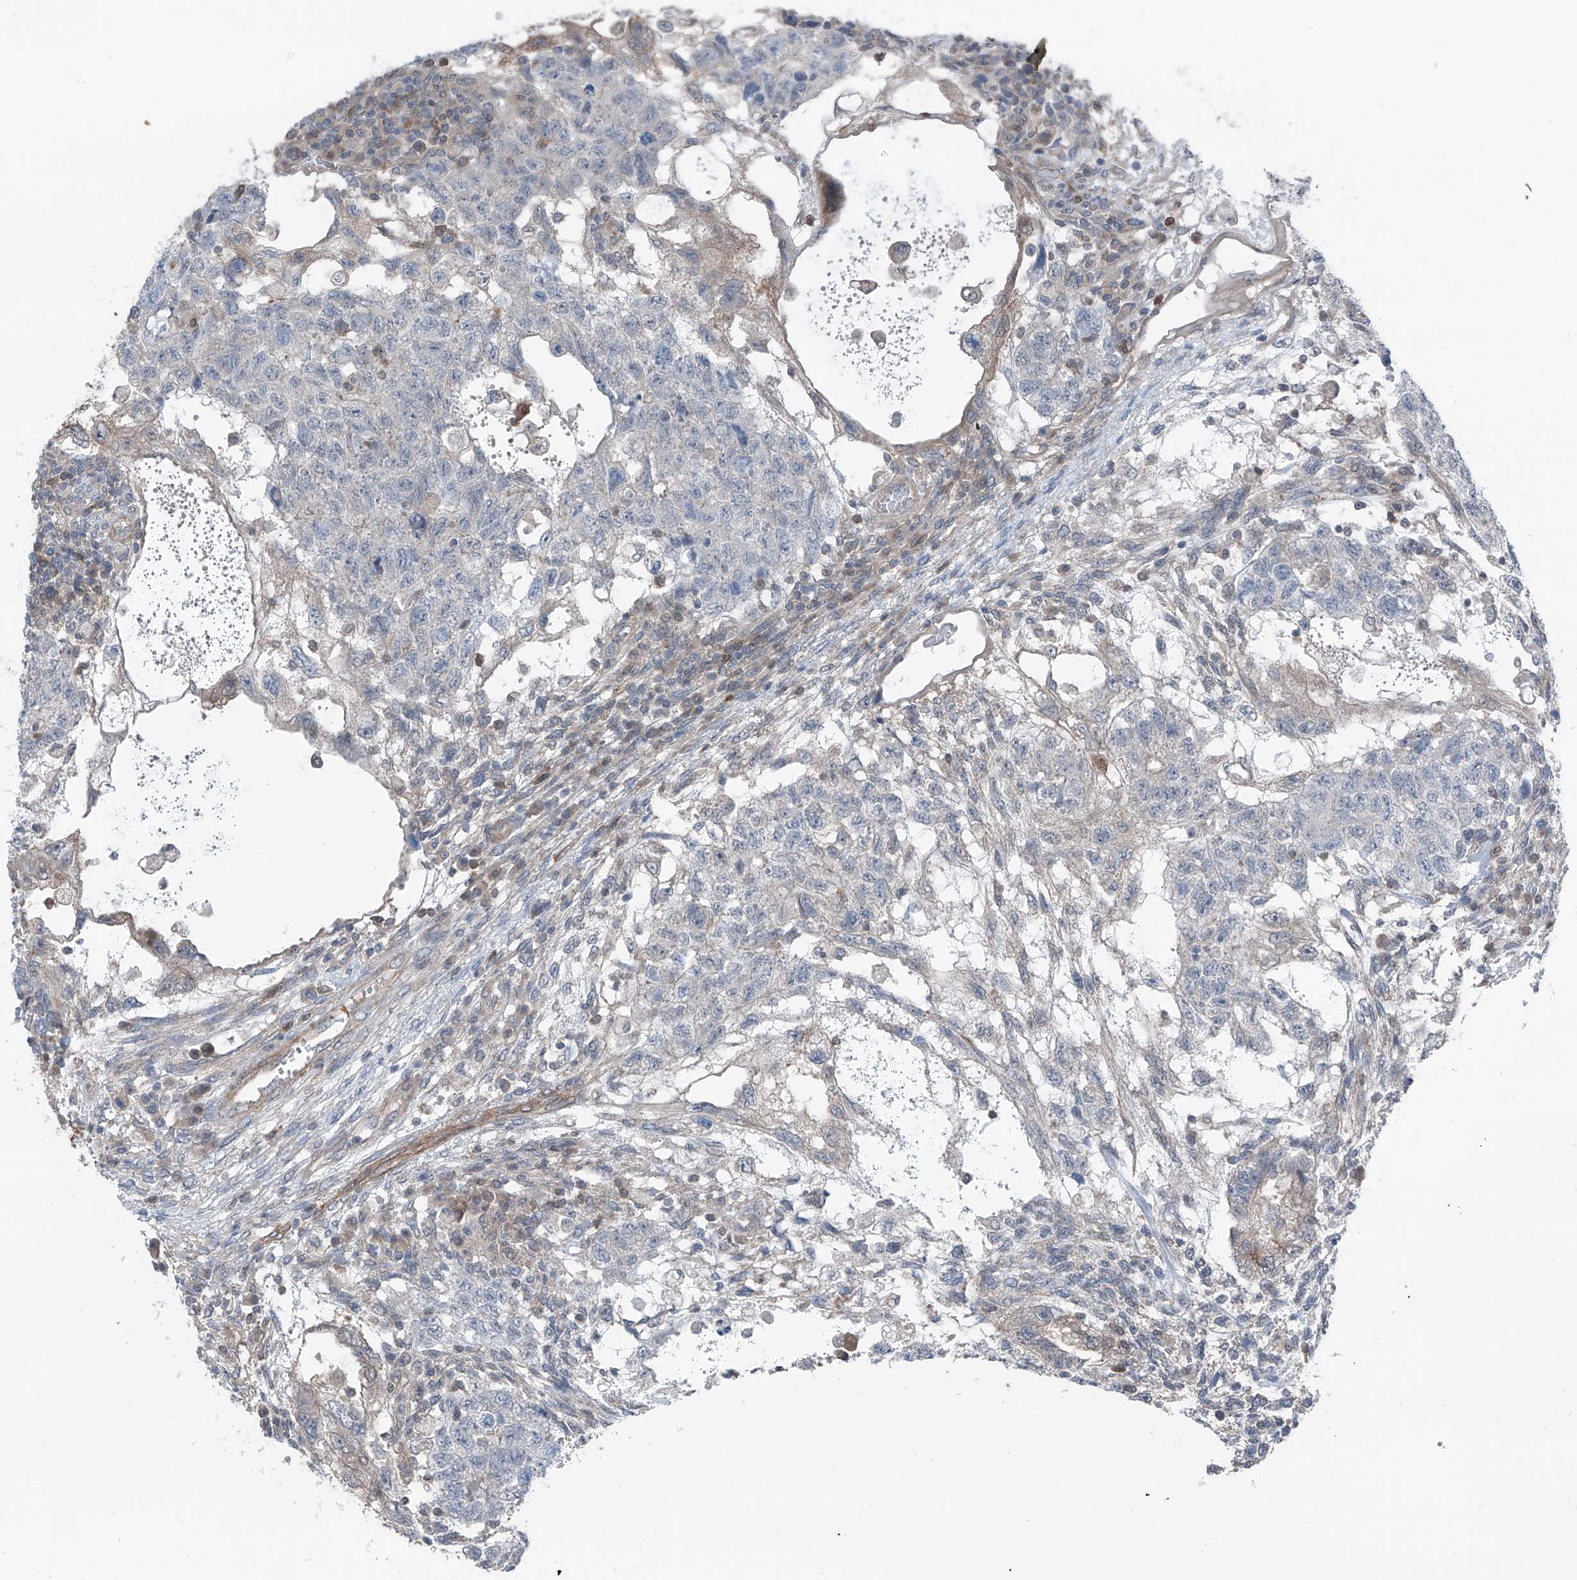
{"staining": {"intensity": "negative", "quantity": "none", "location": "none"}, "tissue": "testis cancer", "cell_type": "Tumor cells", "image_type": "cancer", "snomed": [{"axis": "morphology", "description": "Normal tissue, NOS"}, {"axis": "morphology", "description": "Carcinoma, Embryonal, NOS"}, {"axis": "topography", "description": "Testis"}], "caption": "This is an immunohistochemistry (IHC) micrograph of human testis cancer (embryonal carcinoma). There is no staining in tumor cells.", "gene": "HSPB11", "patient": {"sex": "male", "age": 36}}